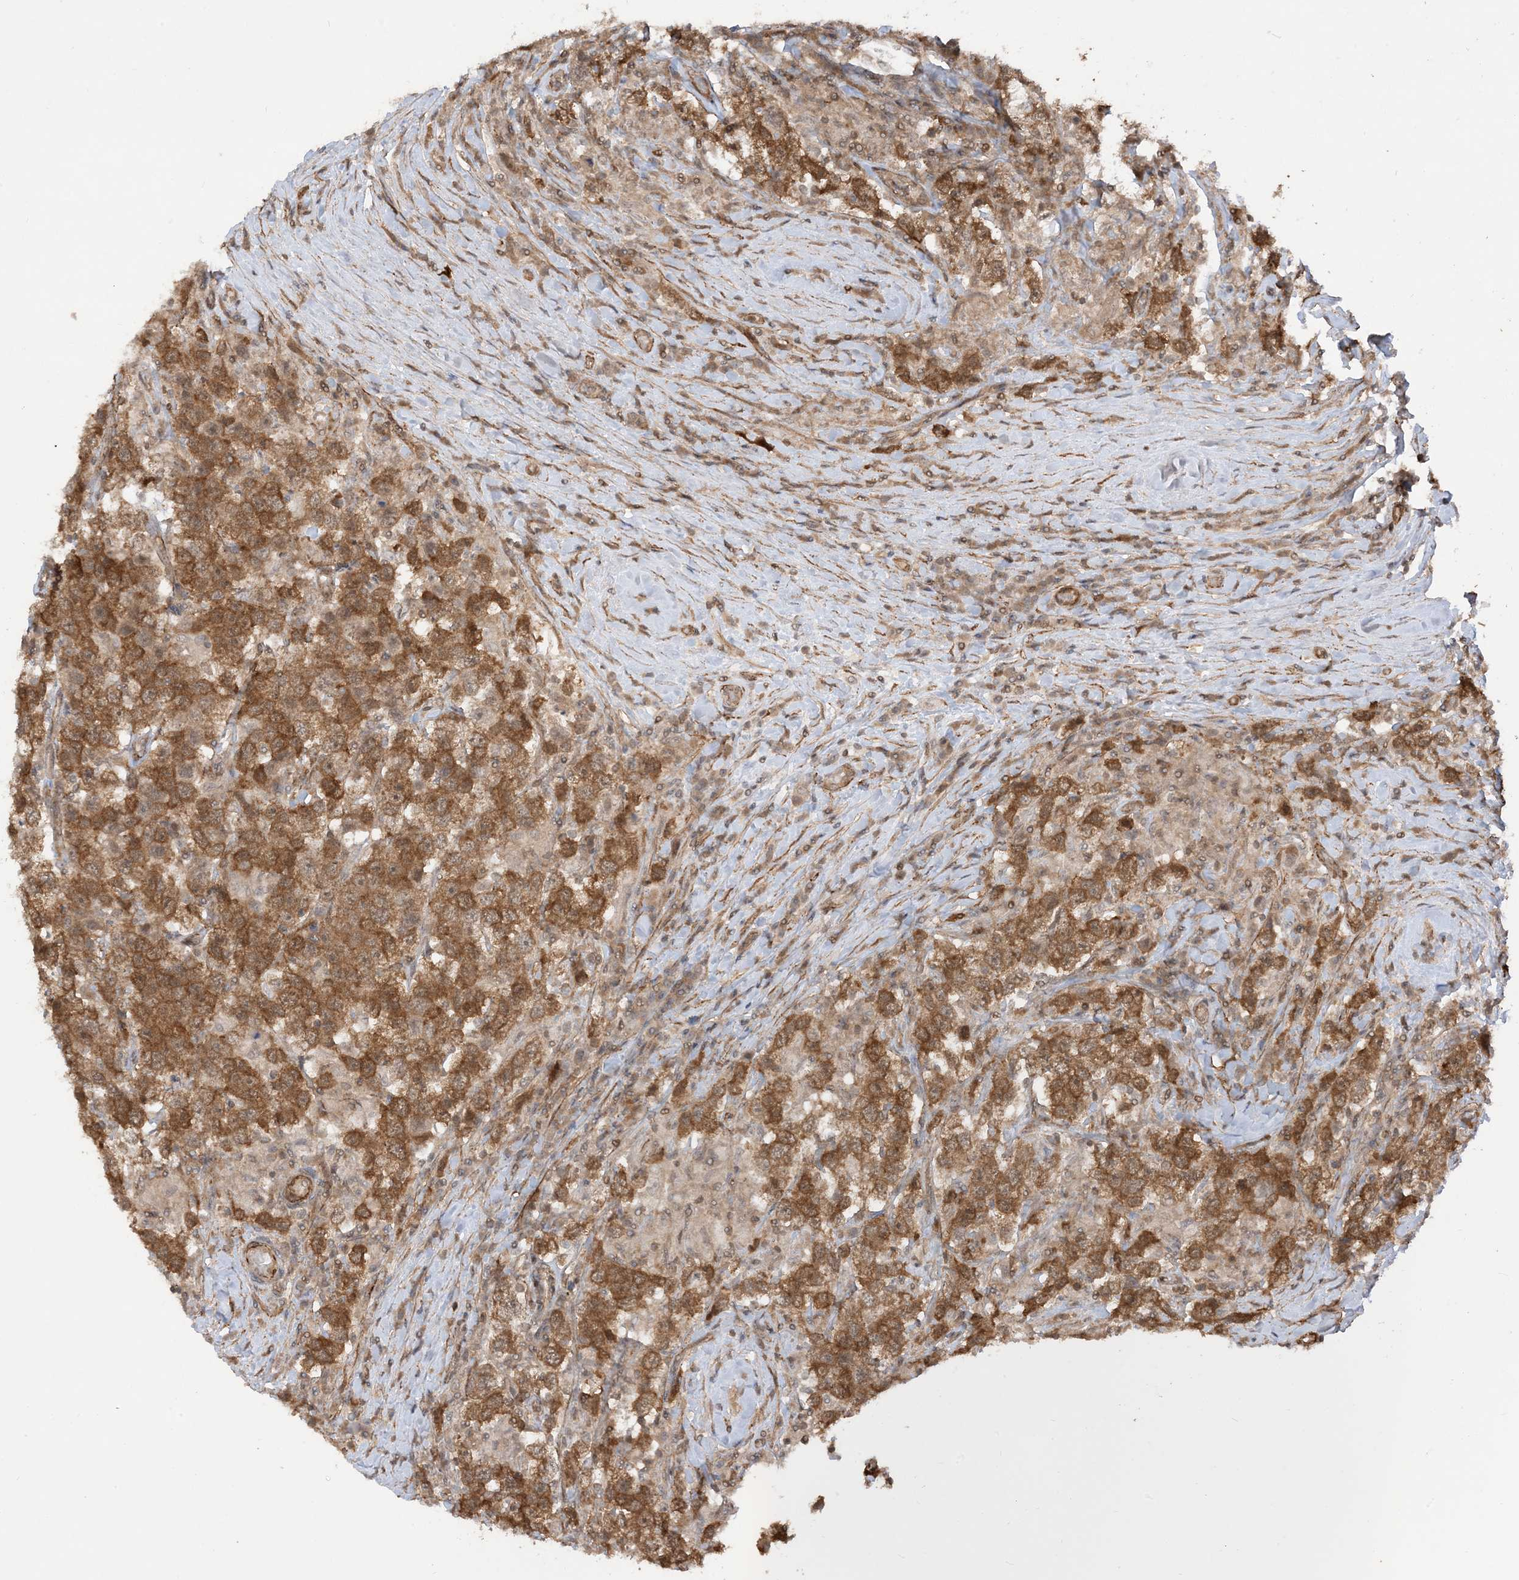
{"staining": {"intensity": "strong", "quantity": ">75%", "location": "cytoplasmic/membranous"}, "tissue": "testis cancer", "cell_type": "Tumor cells", "image_type": "cancer", "snomed": [{"axis": "morphology", "description": "Seminoma, NOS"}, {"axis": "topography", "description": "Testis"}], "caption": "Immunohistochemical staining of human testis cancer demonstrates high levels of strong cytoplasmic/membranous protein staining in about >75% of tumor cells.", "gene": "TBCC", "patient": {"sex": "male", "age": 41}}